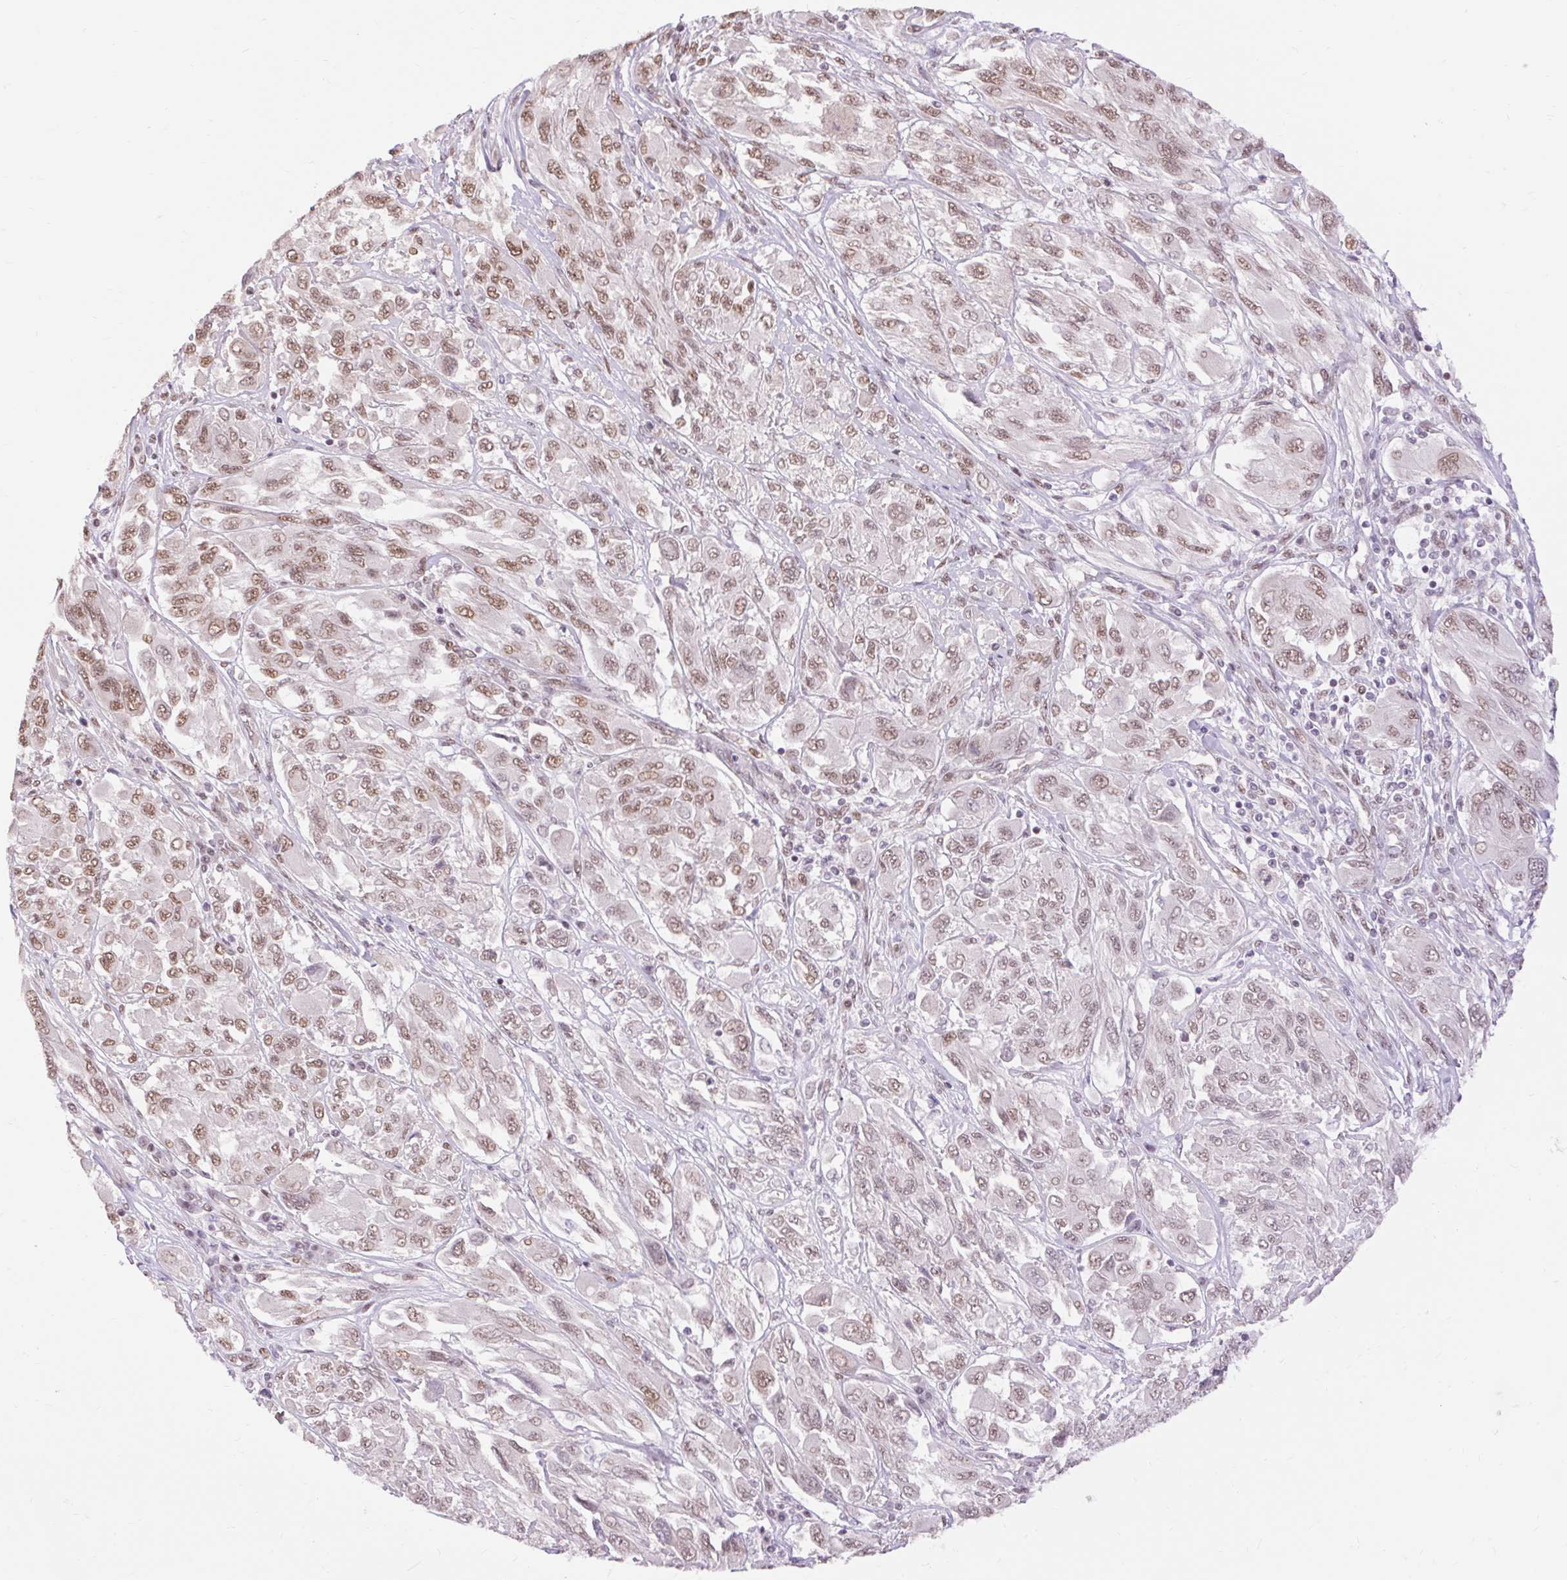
{"staining": {"intensity": "weak", "quantity": ">75%", "location": "nuclear"}, "tissue": "melanoma", "cell_type": "Tumor cells", "image_type": "cancer", "snomed": [{"axis": "morphology", "description": "Malignant melanoma, NOS"}, {"axis": "topography", "description": "Skin"}], "caption": "This histopathology image displays immunohistochemistry staining of human melanoma, with low weak nuclear staining in about >75% of tumor cells.", "gene": "NPIPB12", "patient": {"sex": "female", "age": 91}}